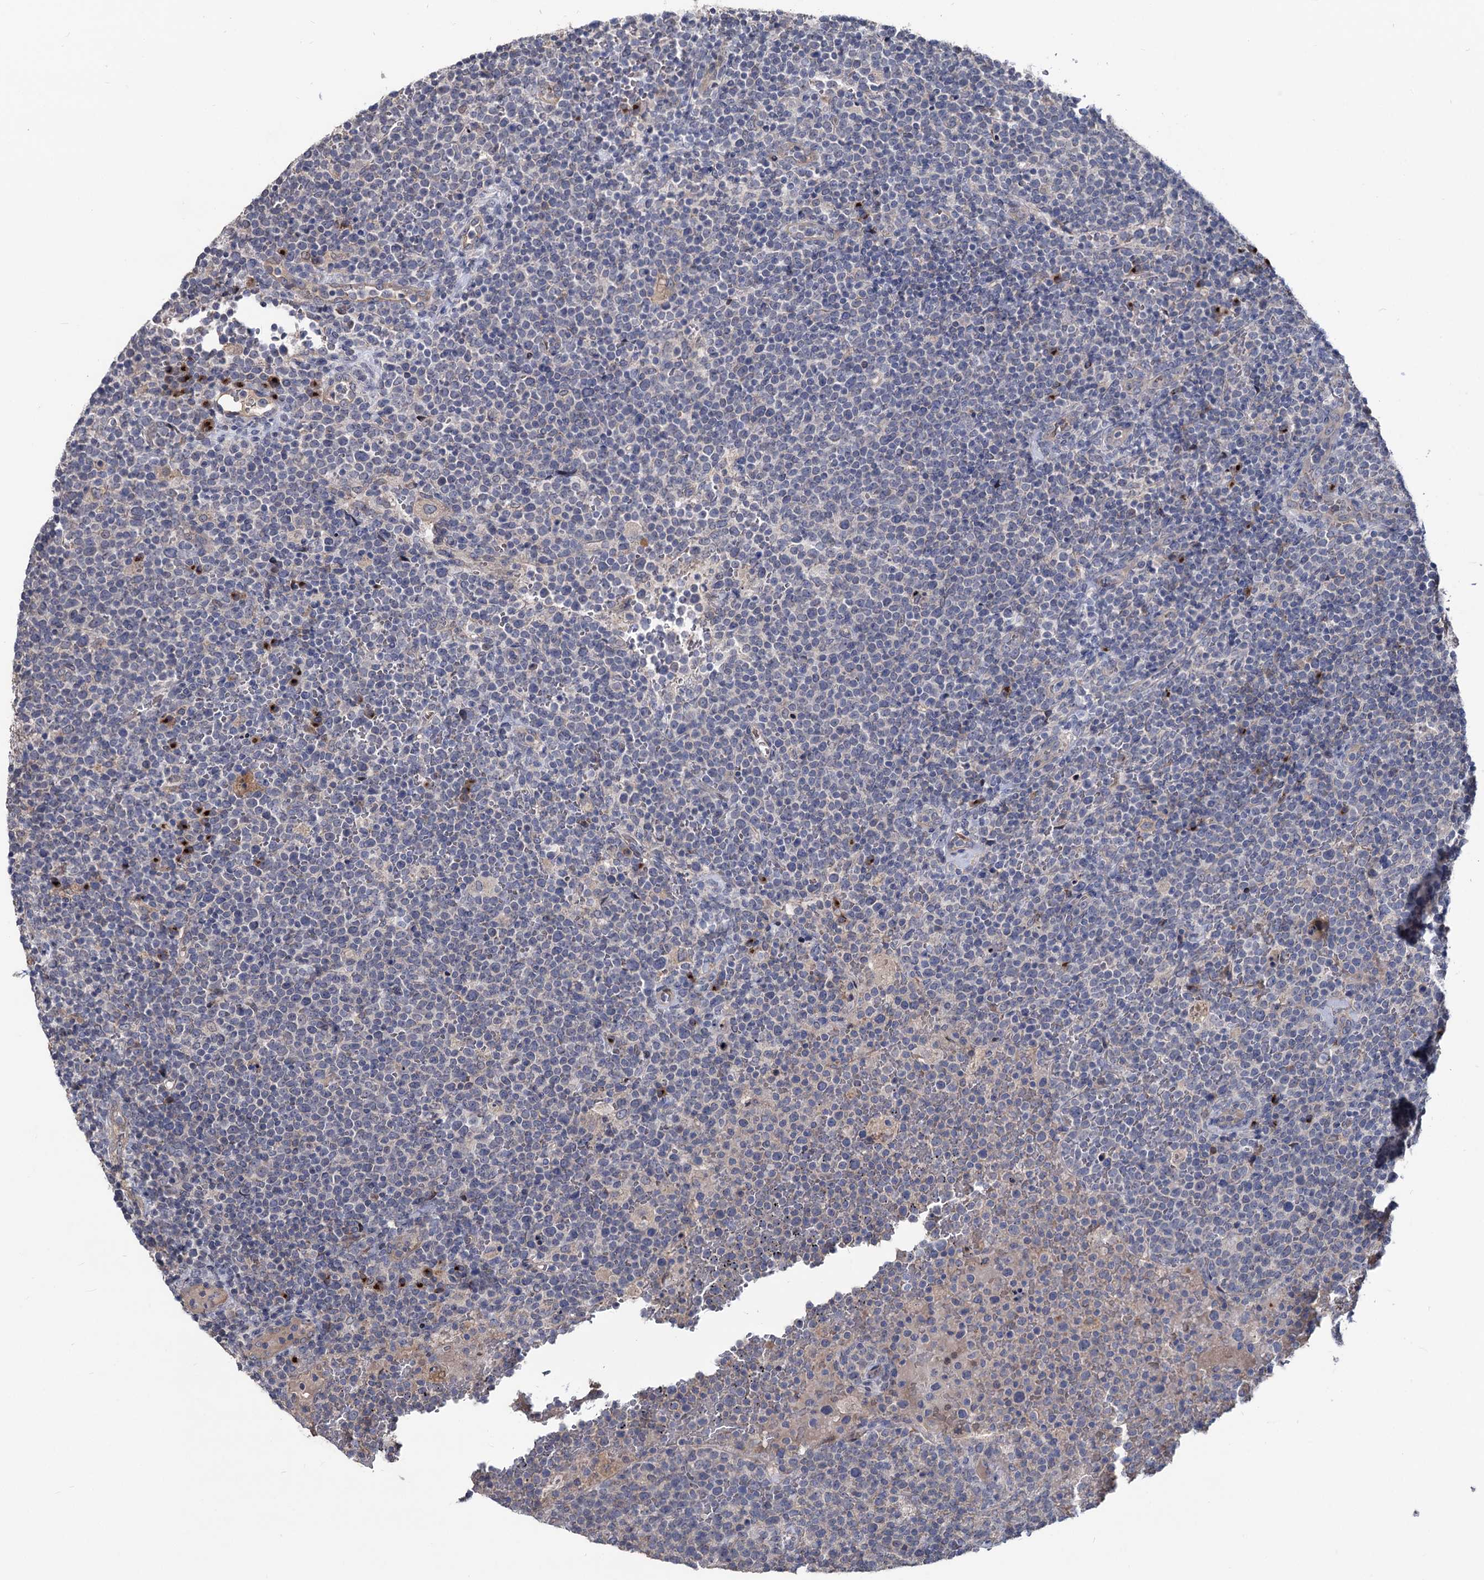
{"staining": {"intensity": "negative", "quantity": "none", "location": "none"}, "tissue": "lymphoma", "cell_type": "Tumor cells", "image_type": "cancer", "snomed": [{"axis": "morphology", "description": "Malignant lymphoma, non-Hodgkin's type, High grade"}, {"axis": "topography", "description": "Lymph node"}], "caption": "High power microscopy micrograph of an immunohistochemistry histopathology image of lymphoma, revealing no significant expression in tumor cells.", "gene": "SMAGP", "patient": {"sex": "male", "age": 61}}